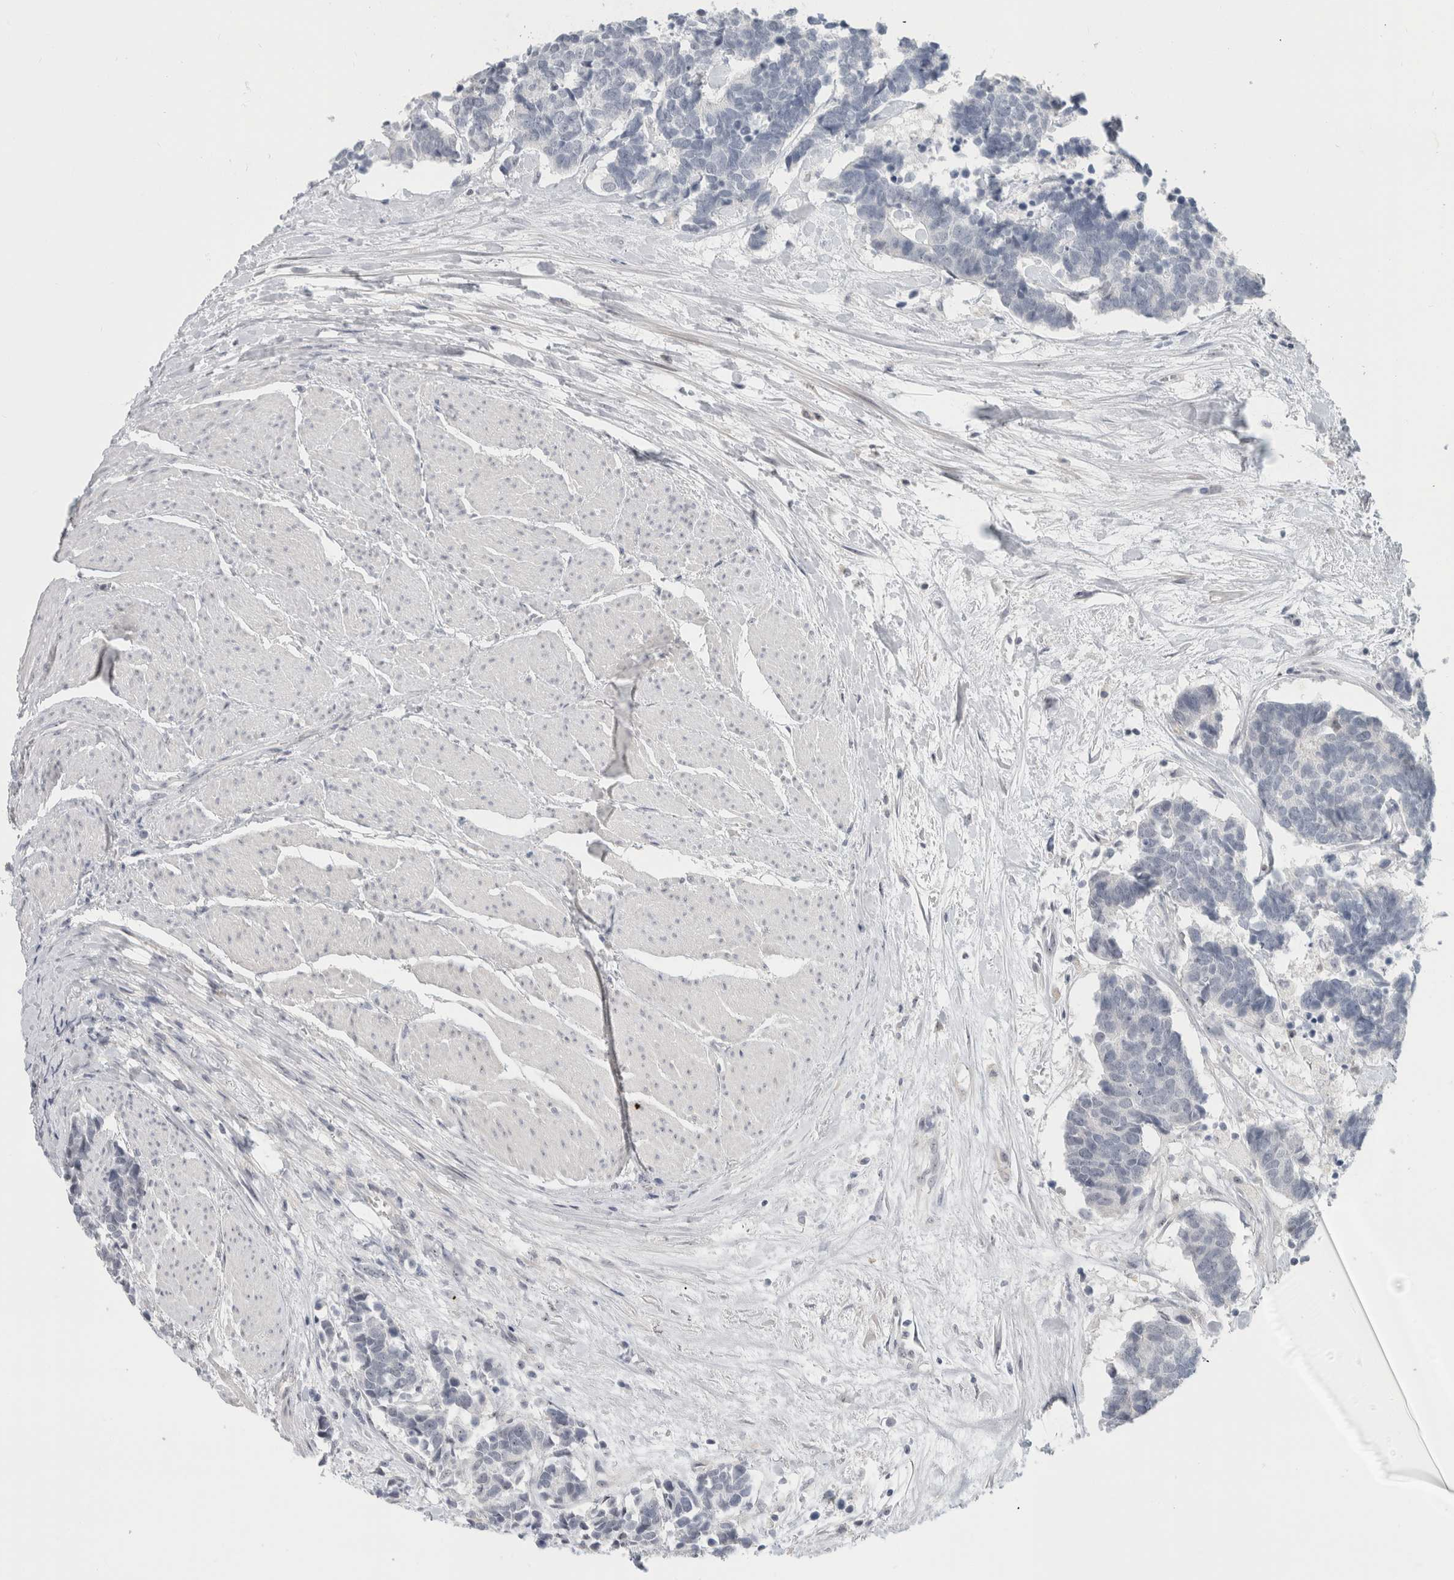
{"staining": {"intensity": "negative", "quantity": "none", "location": "none"}, "tissue": "carcinoid", "cell_type": "Tumor cells", "image_type": "cancer", "snomed": [{"axis": "morphology", "description": "Carcinoma, NOS"}, {"axis": "morphology", "description": "Carcinoid, malignant, NOS"}, {"axis": "topography", "description": "Urinary bladder"}], "caption": "Immunohistochemistry of carcinoid shows no positivity in tumor cells.", "gene": "FMR1NB", "patient": {"sex": "male", "age": 57}}